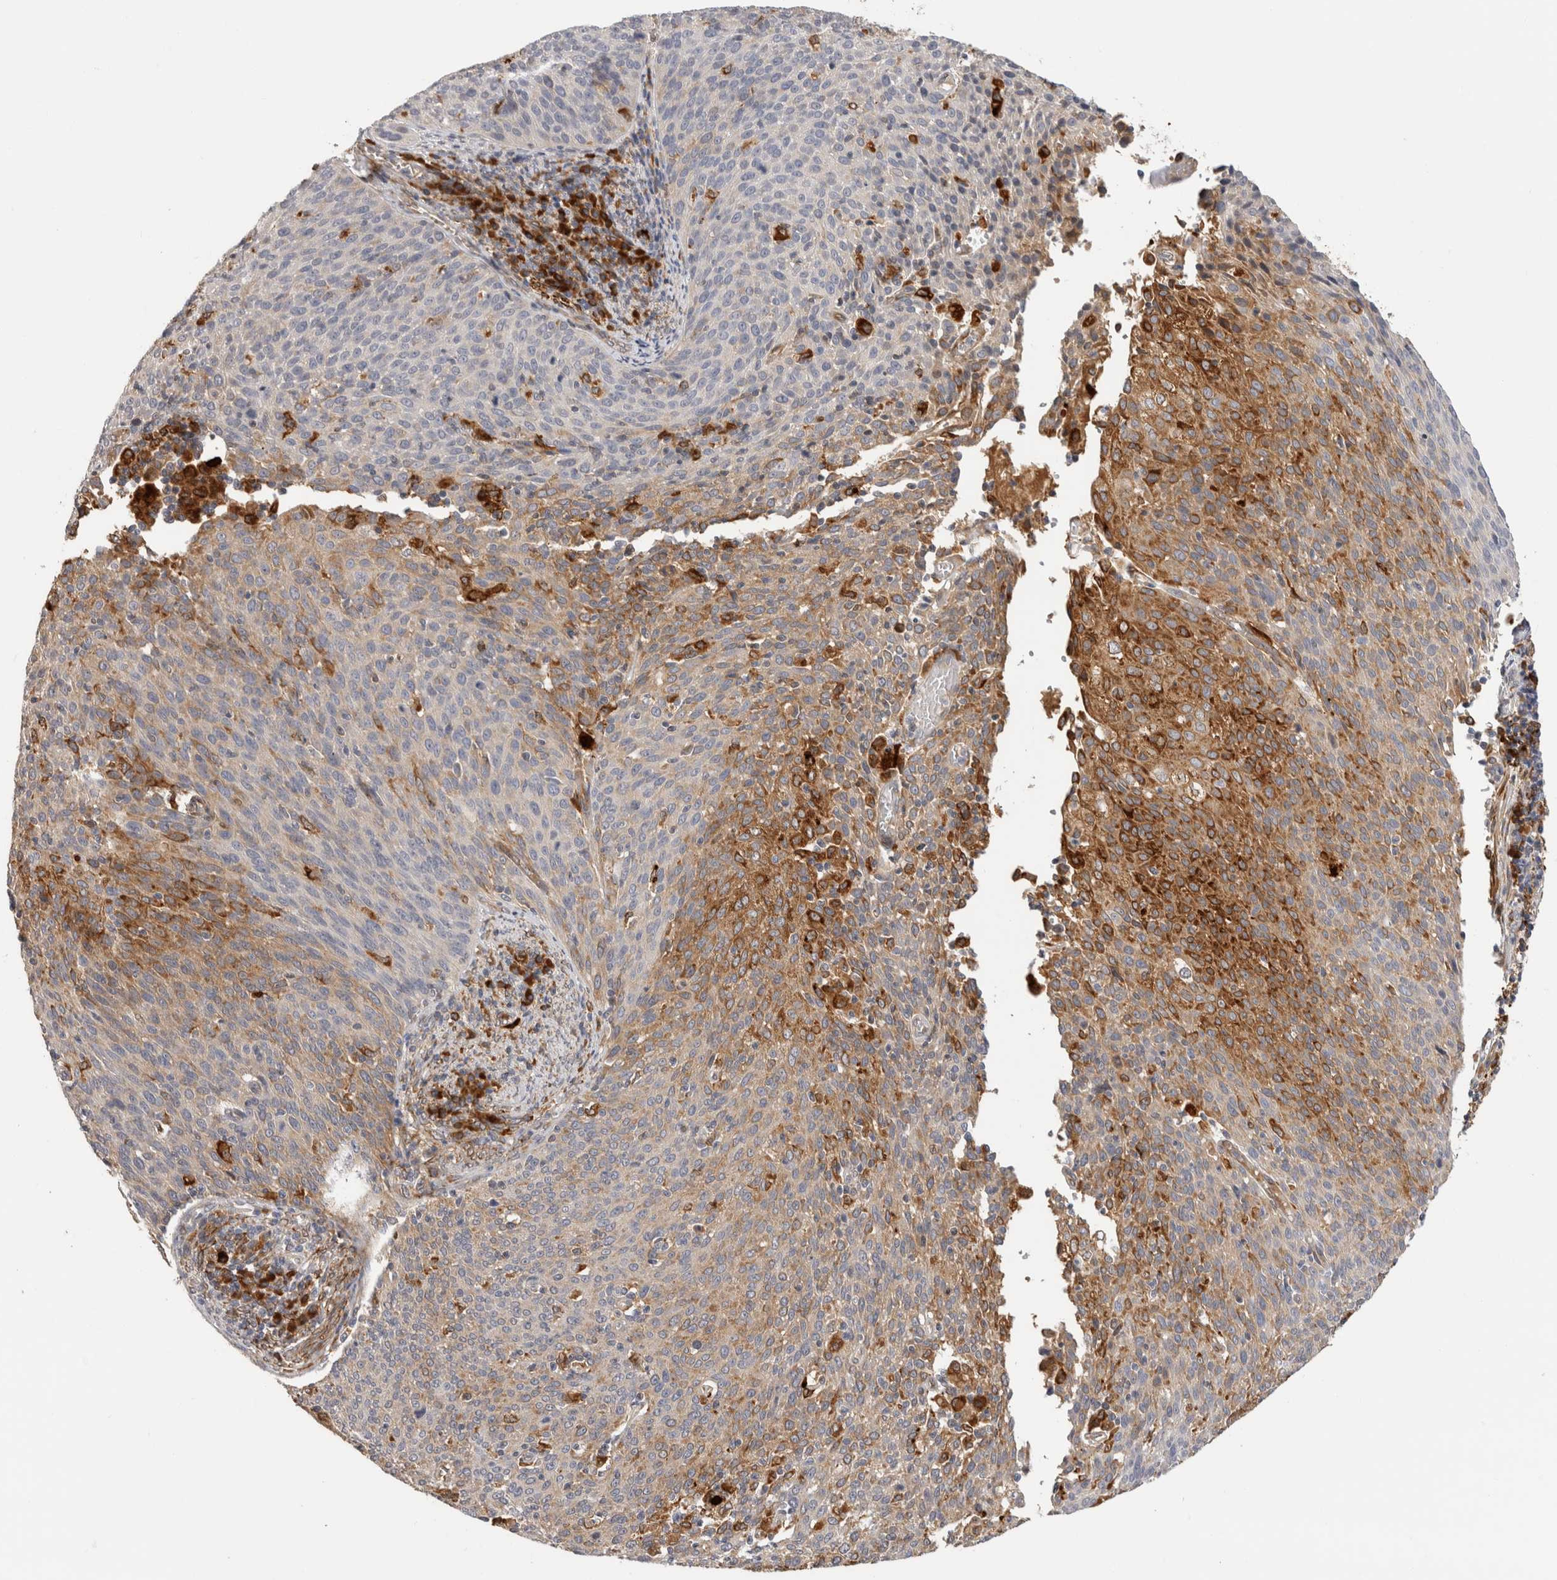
{"staining": {"intensity": "moderate", "quantity": "25%-75%", "location": "cytoplasmic/membranous"}, "tissue": "cervical cancer", "cell_type": "Tumor cells", "image_type": "cancer", "snomed": [{"axis": "morphology", "description": "Squamous cell carcinoma, NOS"}, {"axis": "topography", "description": "Cervix"}], "caption": "Cervical cancer stained with a protein marker shows moderate staining in tumor cells.", "gene": "APOL2", "patient": {"sex": "female", "age": 38}}